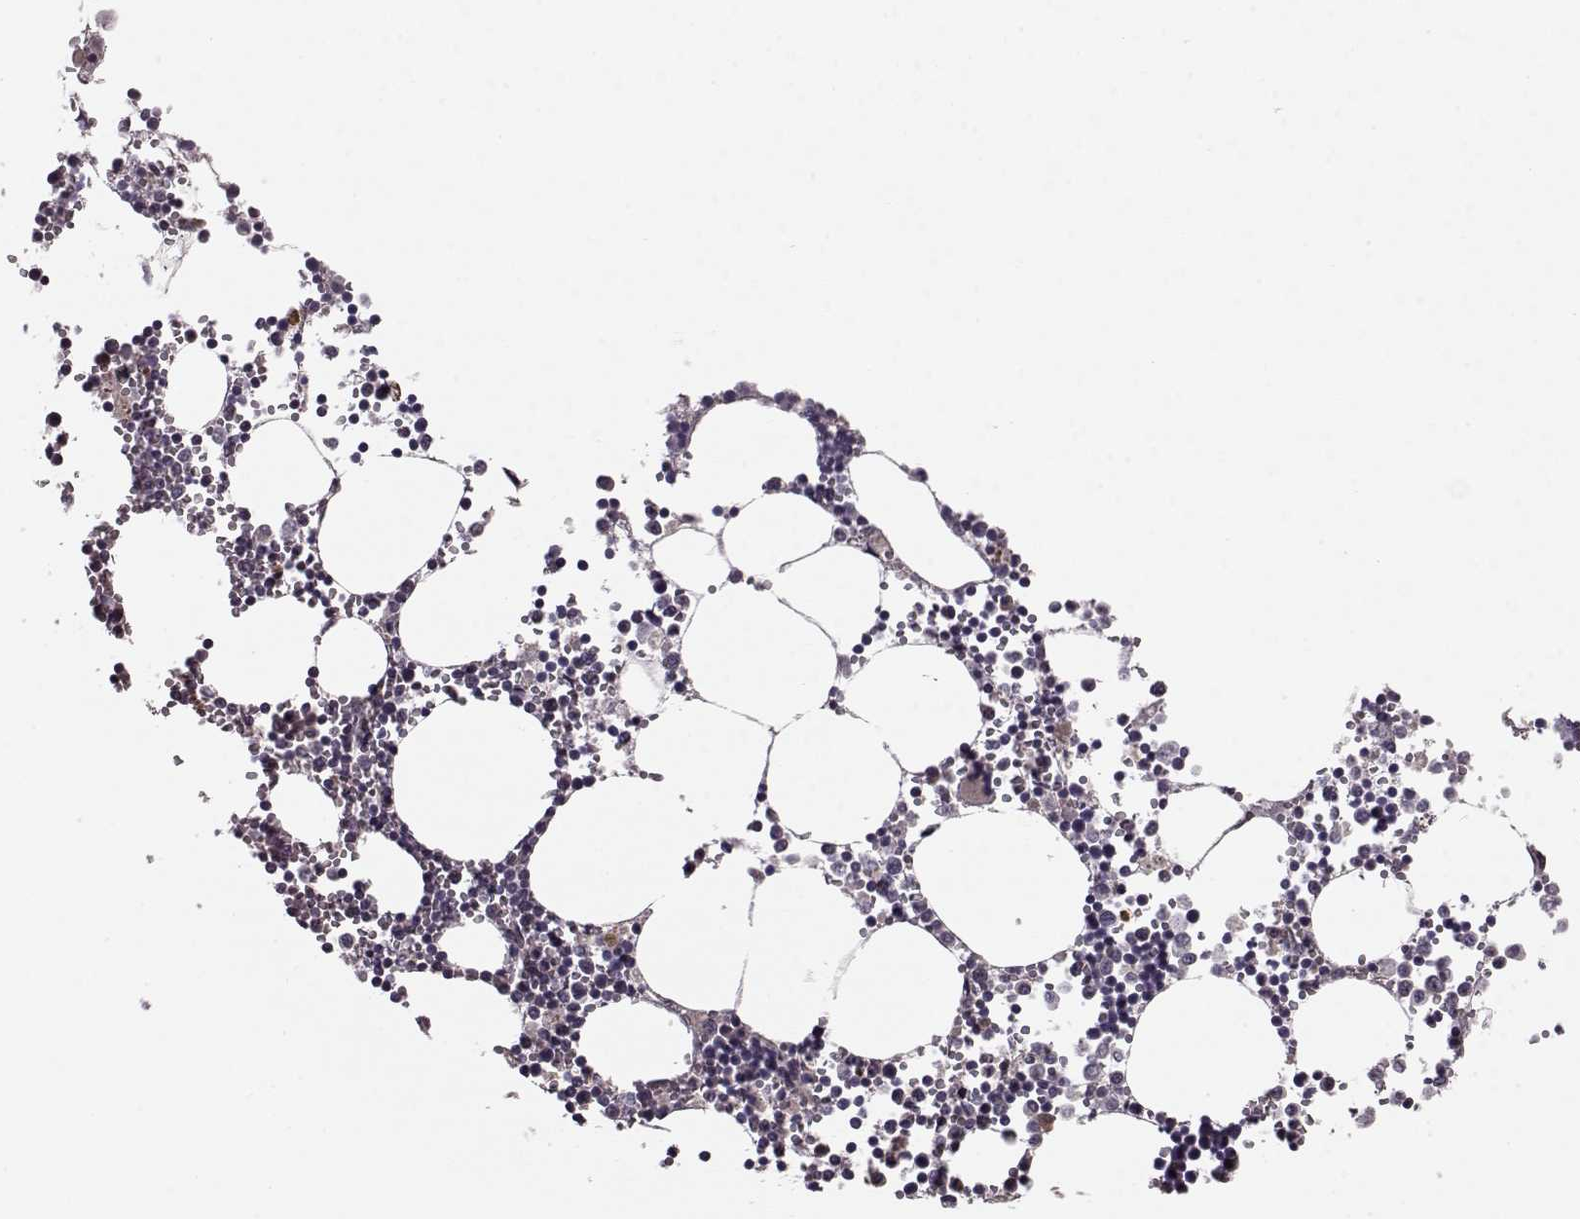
{"staining": {"intensity": "weak", "quantity": "<25%", "location": "cytoplasmic/membranous"}, "tissue": "bone marrow", "cell_type": "Hematopoietic cells", "image_type": "normal", "snomed": [{"axis": "morphology", "description": "Normal tissue, NOS"}, {"axis": "topography", "description": "Bone marrow"}], "caption": "Micrograph shows no significant protein expression in hematopoietic cells of unremarkable bone marrow.", "gene": "SYNPO", "patient": {"sex": "male", "age": 54}}